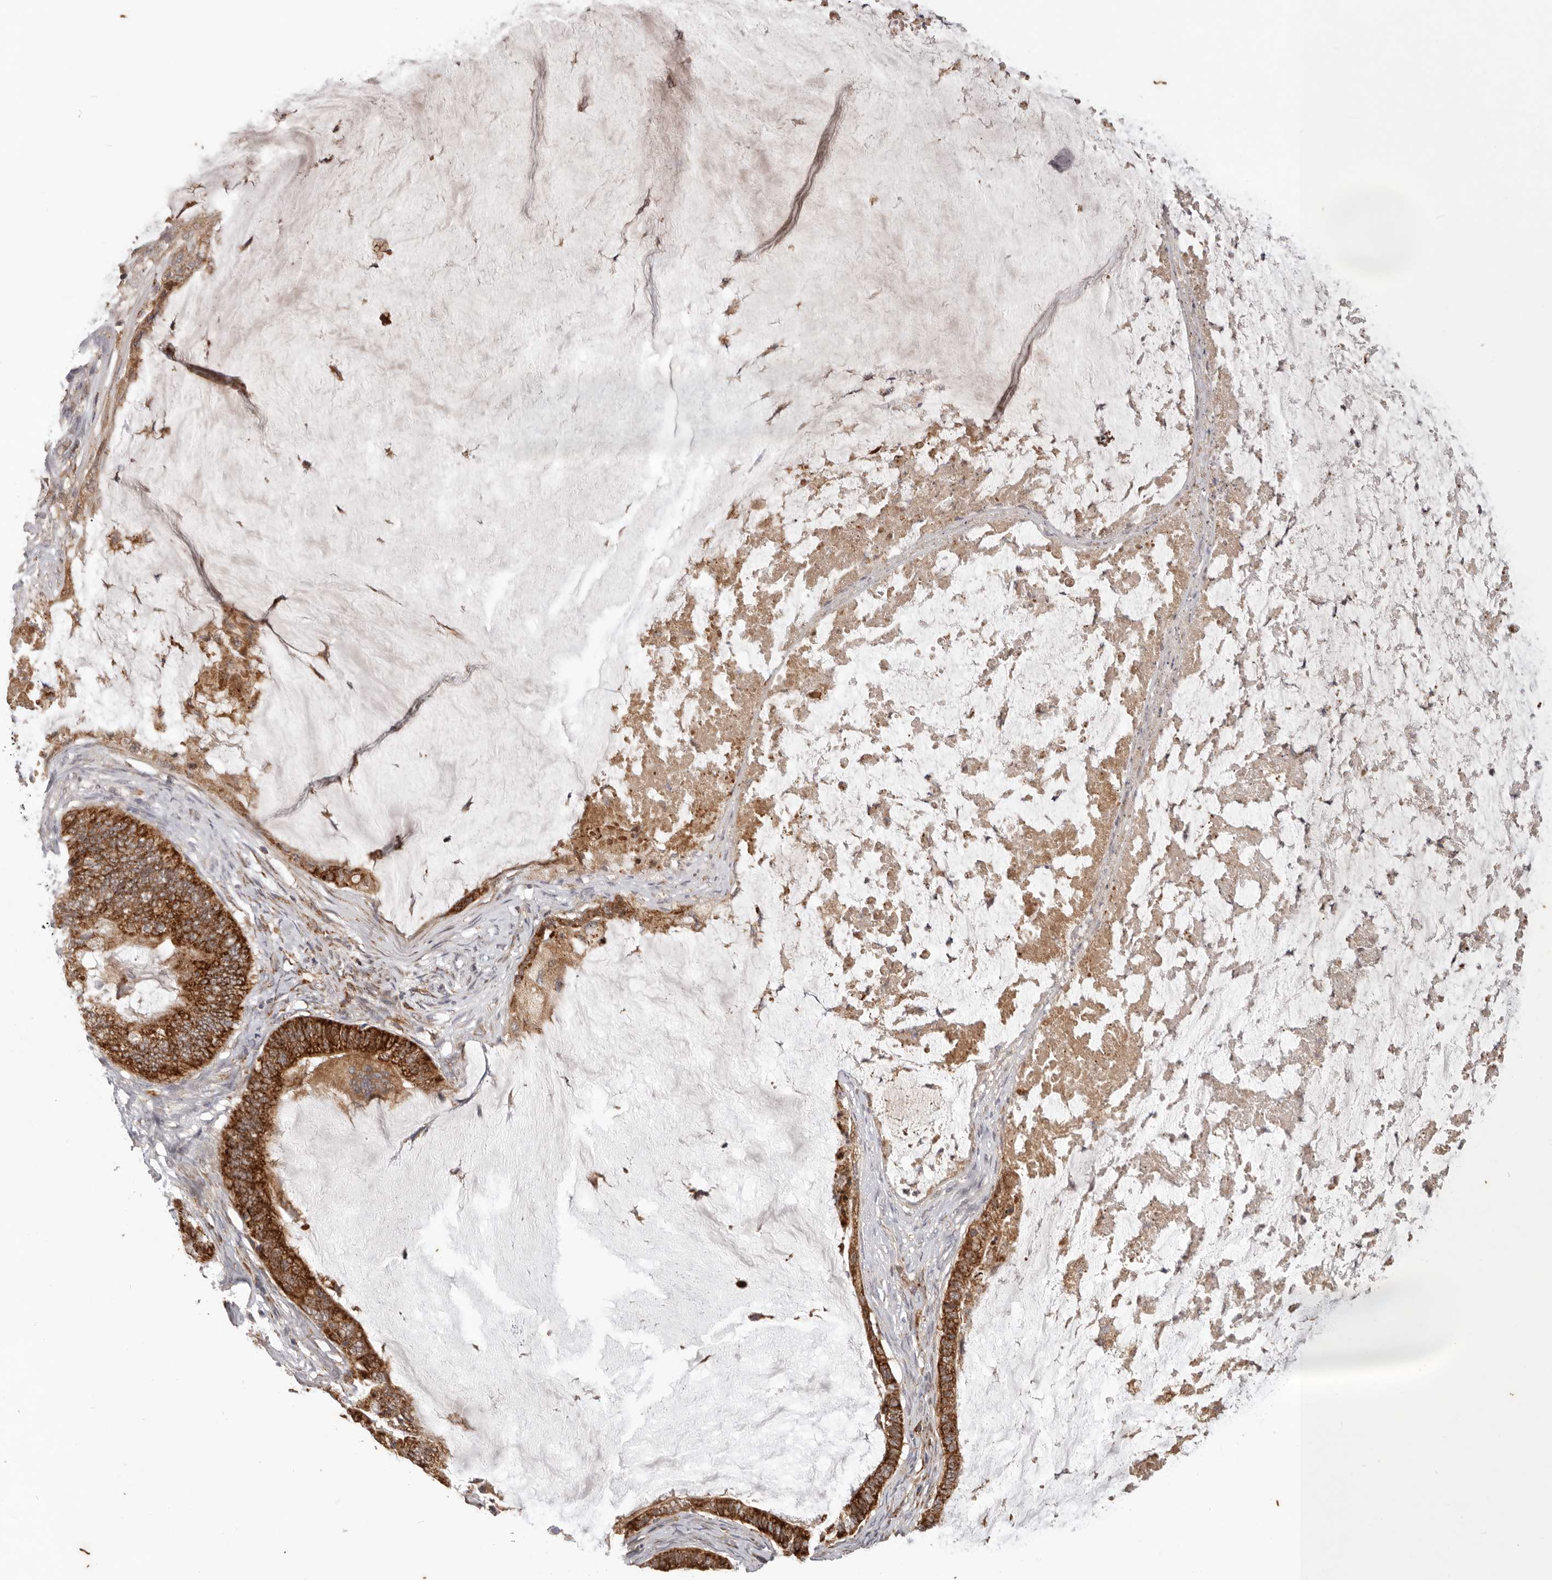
{"staining": {"intensity": "strong", "quantity": ">75%", "location": "cytoplasmic/membranous"}, "tissue": "ovarian cancer", "cell_type": "Tumor cells", "image_type": "cancer", "snomed": [{"axis": "morphology", "description": "Cystadenocarcinoma, mucinous, NOS"}, {"axis": "topography", "description": "Ovary"}], "caption": "Human mucinous cystadenocarcinoma (ovarian) stained with a brown dye displays strong cytoplasmic/membranous positive positivity in approximately >75% of tumor cells.", "gene": "MRPS10", "patient": {"sex": "female", "age": 61}}